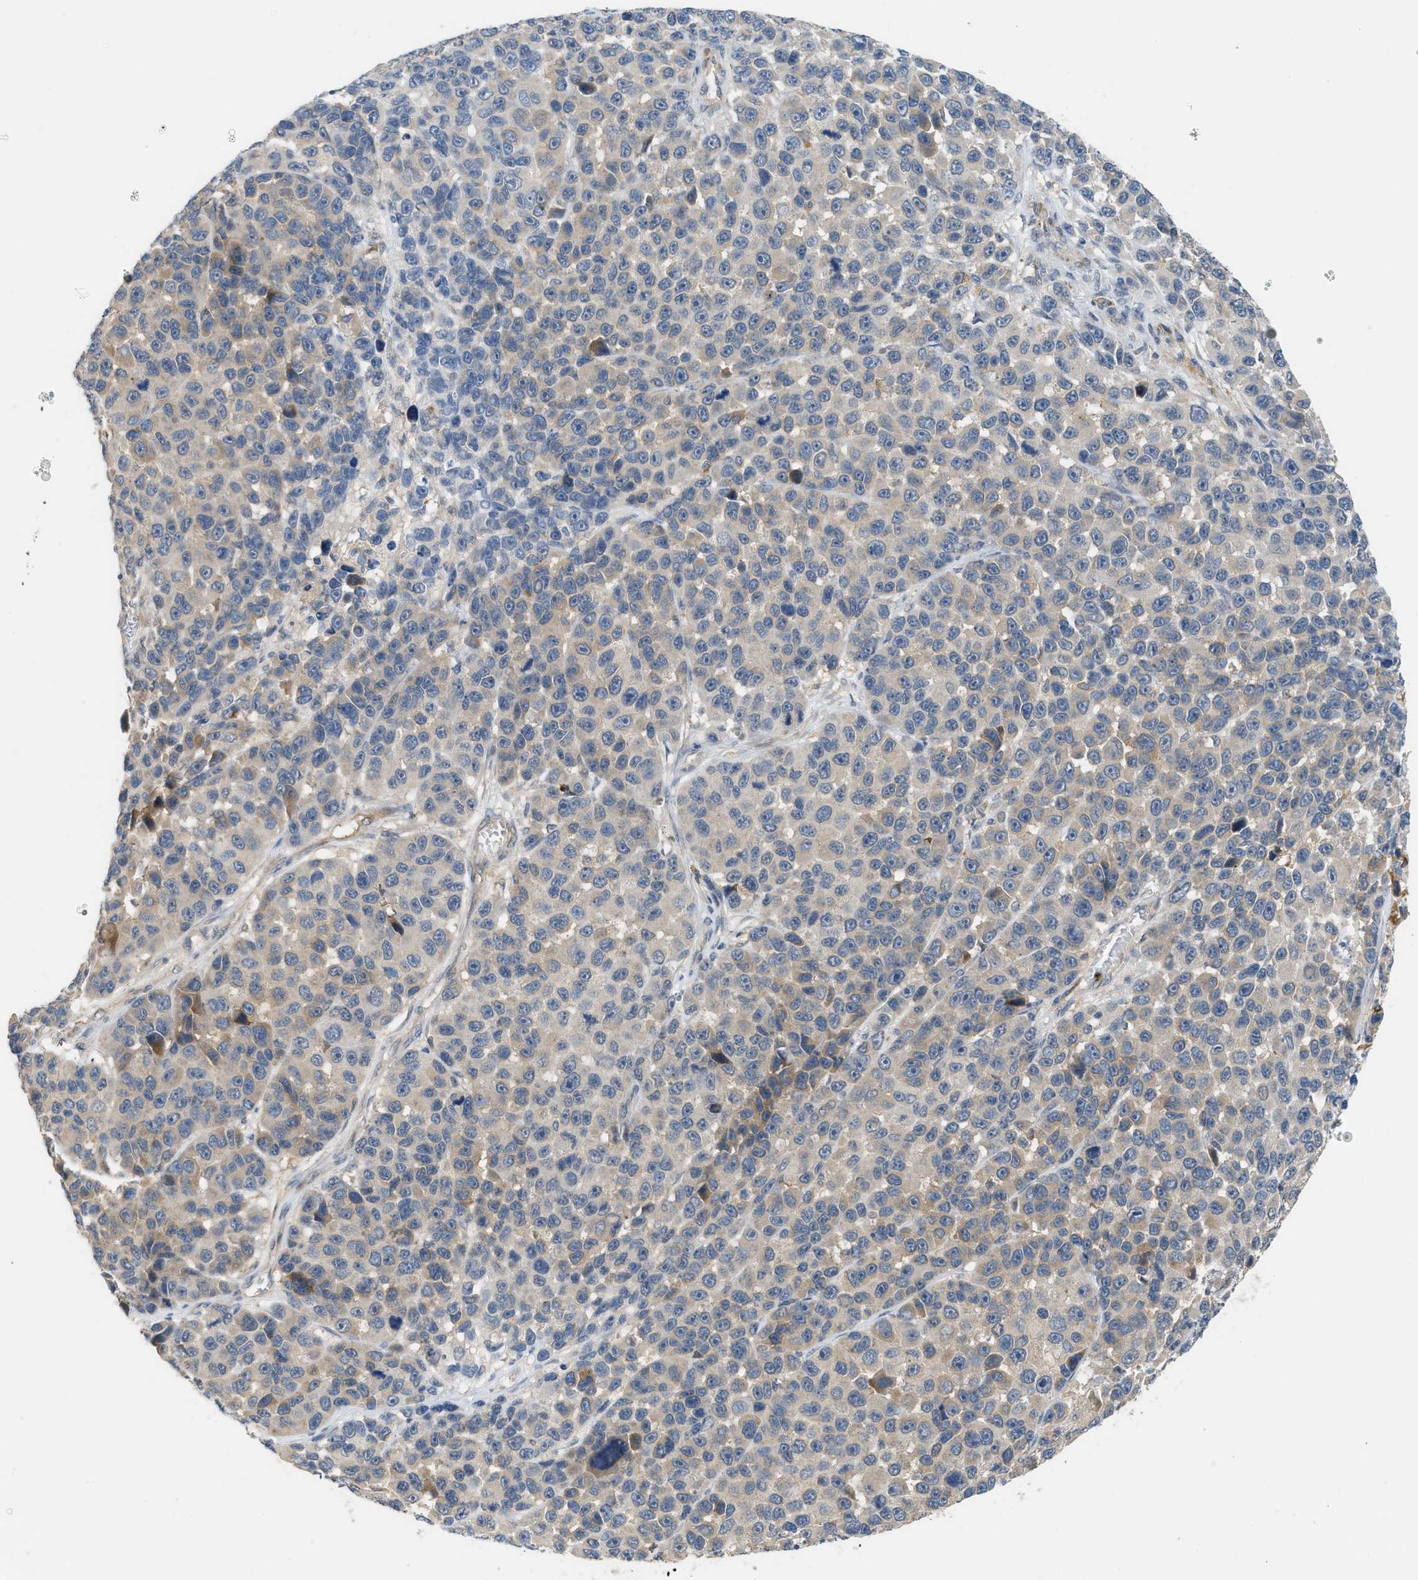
{"staining": {"intensity": "weak", "quantity": "25%-75%", "location": "cytoplasmic/membranous"}, "tissue": "melanoma", "cell_type": "Tumor cells", "image_type": "cancer", "snomed": [{"axis": "morphology", "description": "Malignant melanoma, NOS"}, {"axis": "topography", "description": "Skin"}], "caption": "This image reveals malignant melanoma stained with immunohistochemistry (IHC) to label a protein in brown. The cytoplasmic/membranous of tumor cells show weak positivity for the protein. Nuclei are counter-stained blue.", "gene": "RHBDF2", "patient": {"sex": "male", "age": 53}}